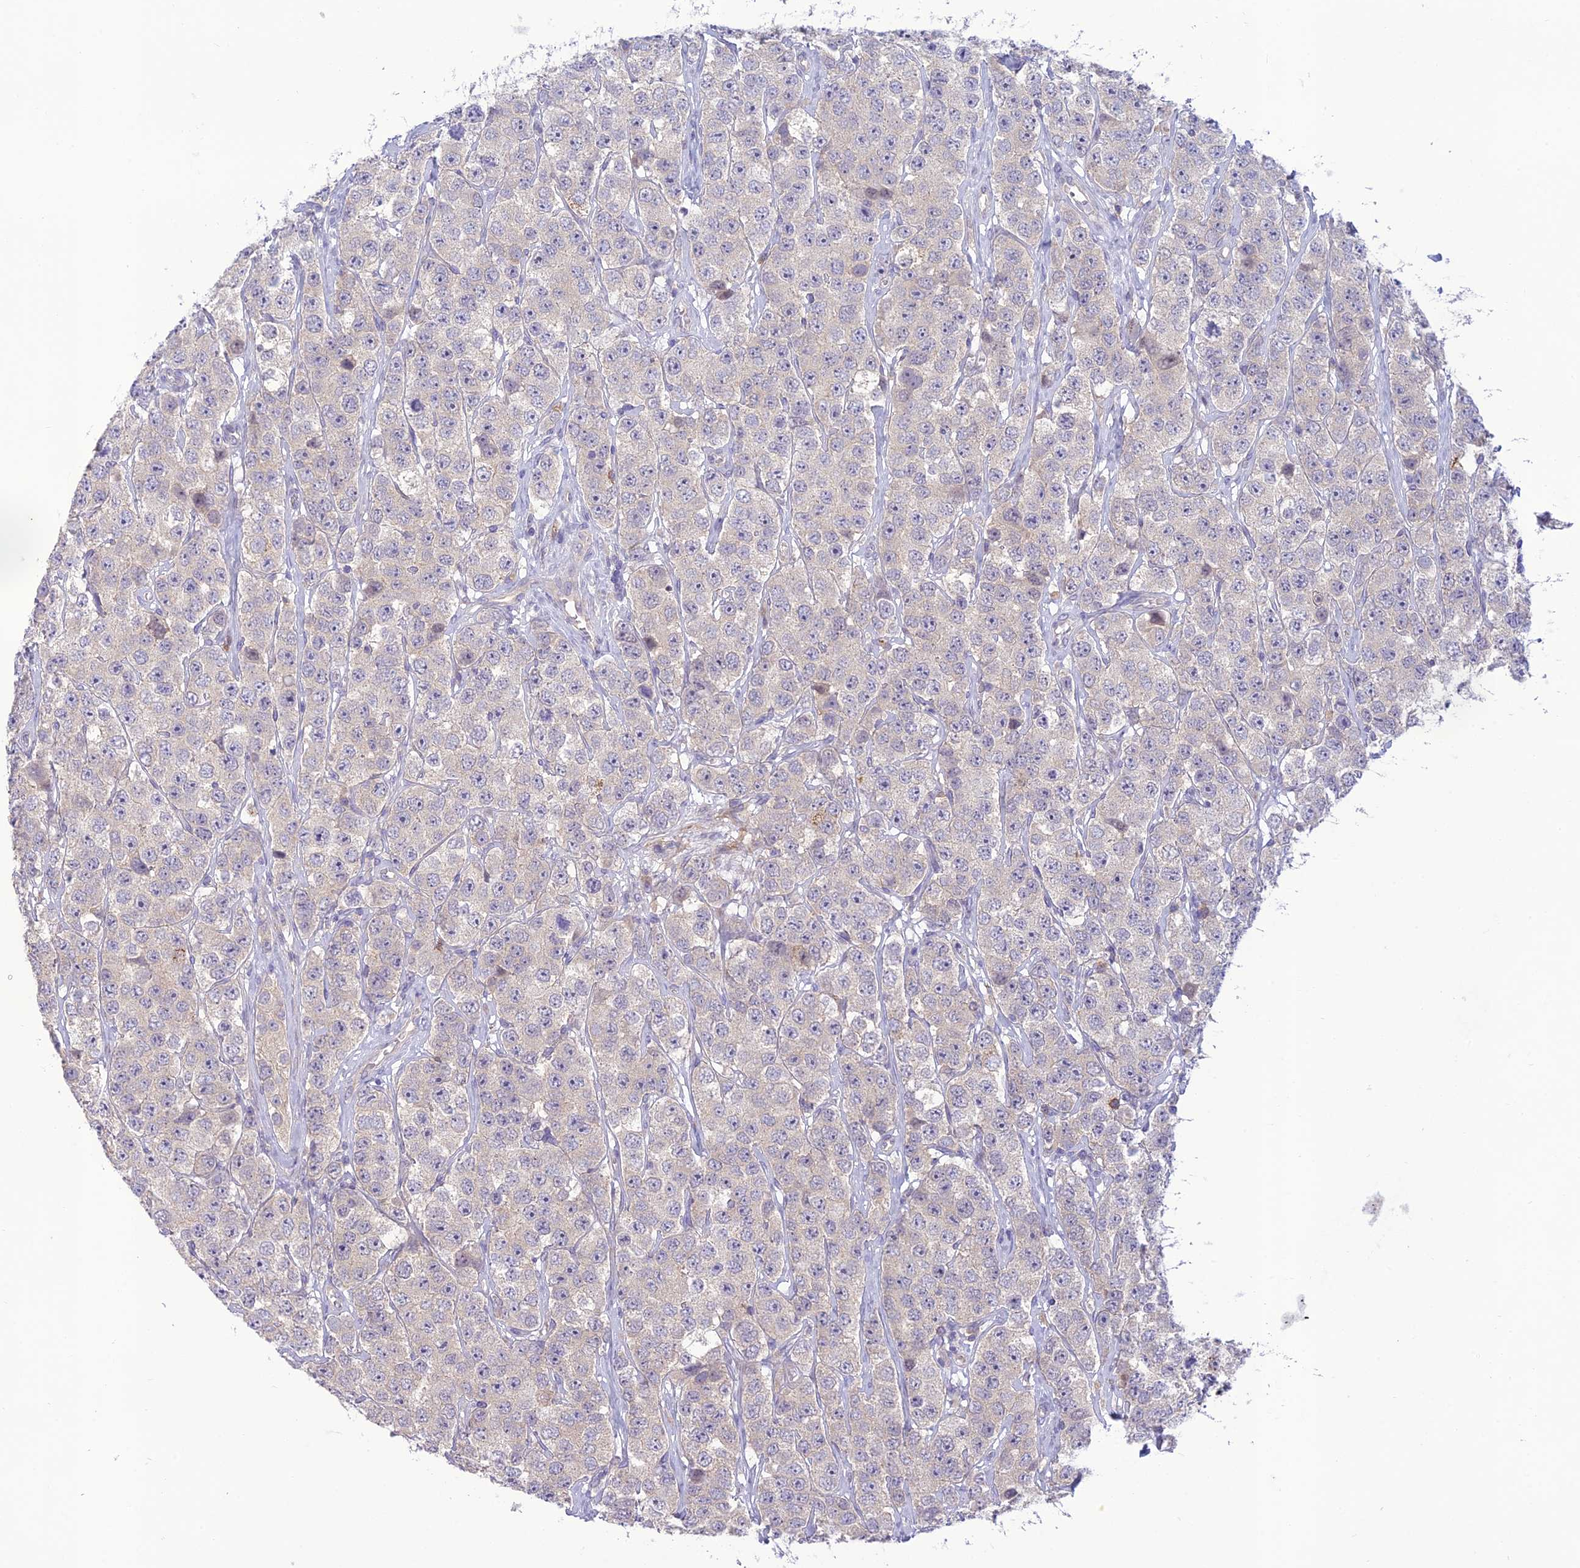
{"staining": {"intensity": "negative", "quantity": "none", "location": "none"}, "tissue": "testis cancer", "cell_type": "Tumor cells", "image_type": "cancer", "snomed": [{"axis": "morphology", "description": "Seminoma, NOS"}, {"axis": "topography", "description": "Testis"}], "caption": "This is a micrograph of immunohistochemistry staining of seminoma (testis), which shows no expression in tumor cells.", "gene": "ITGAE", "patient": {"sex": "male", "age": 28}}